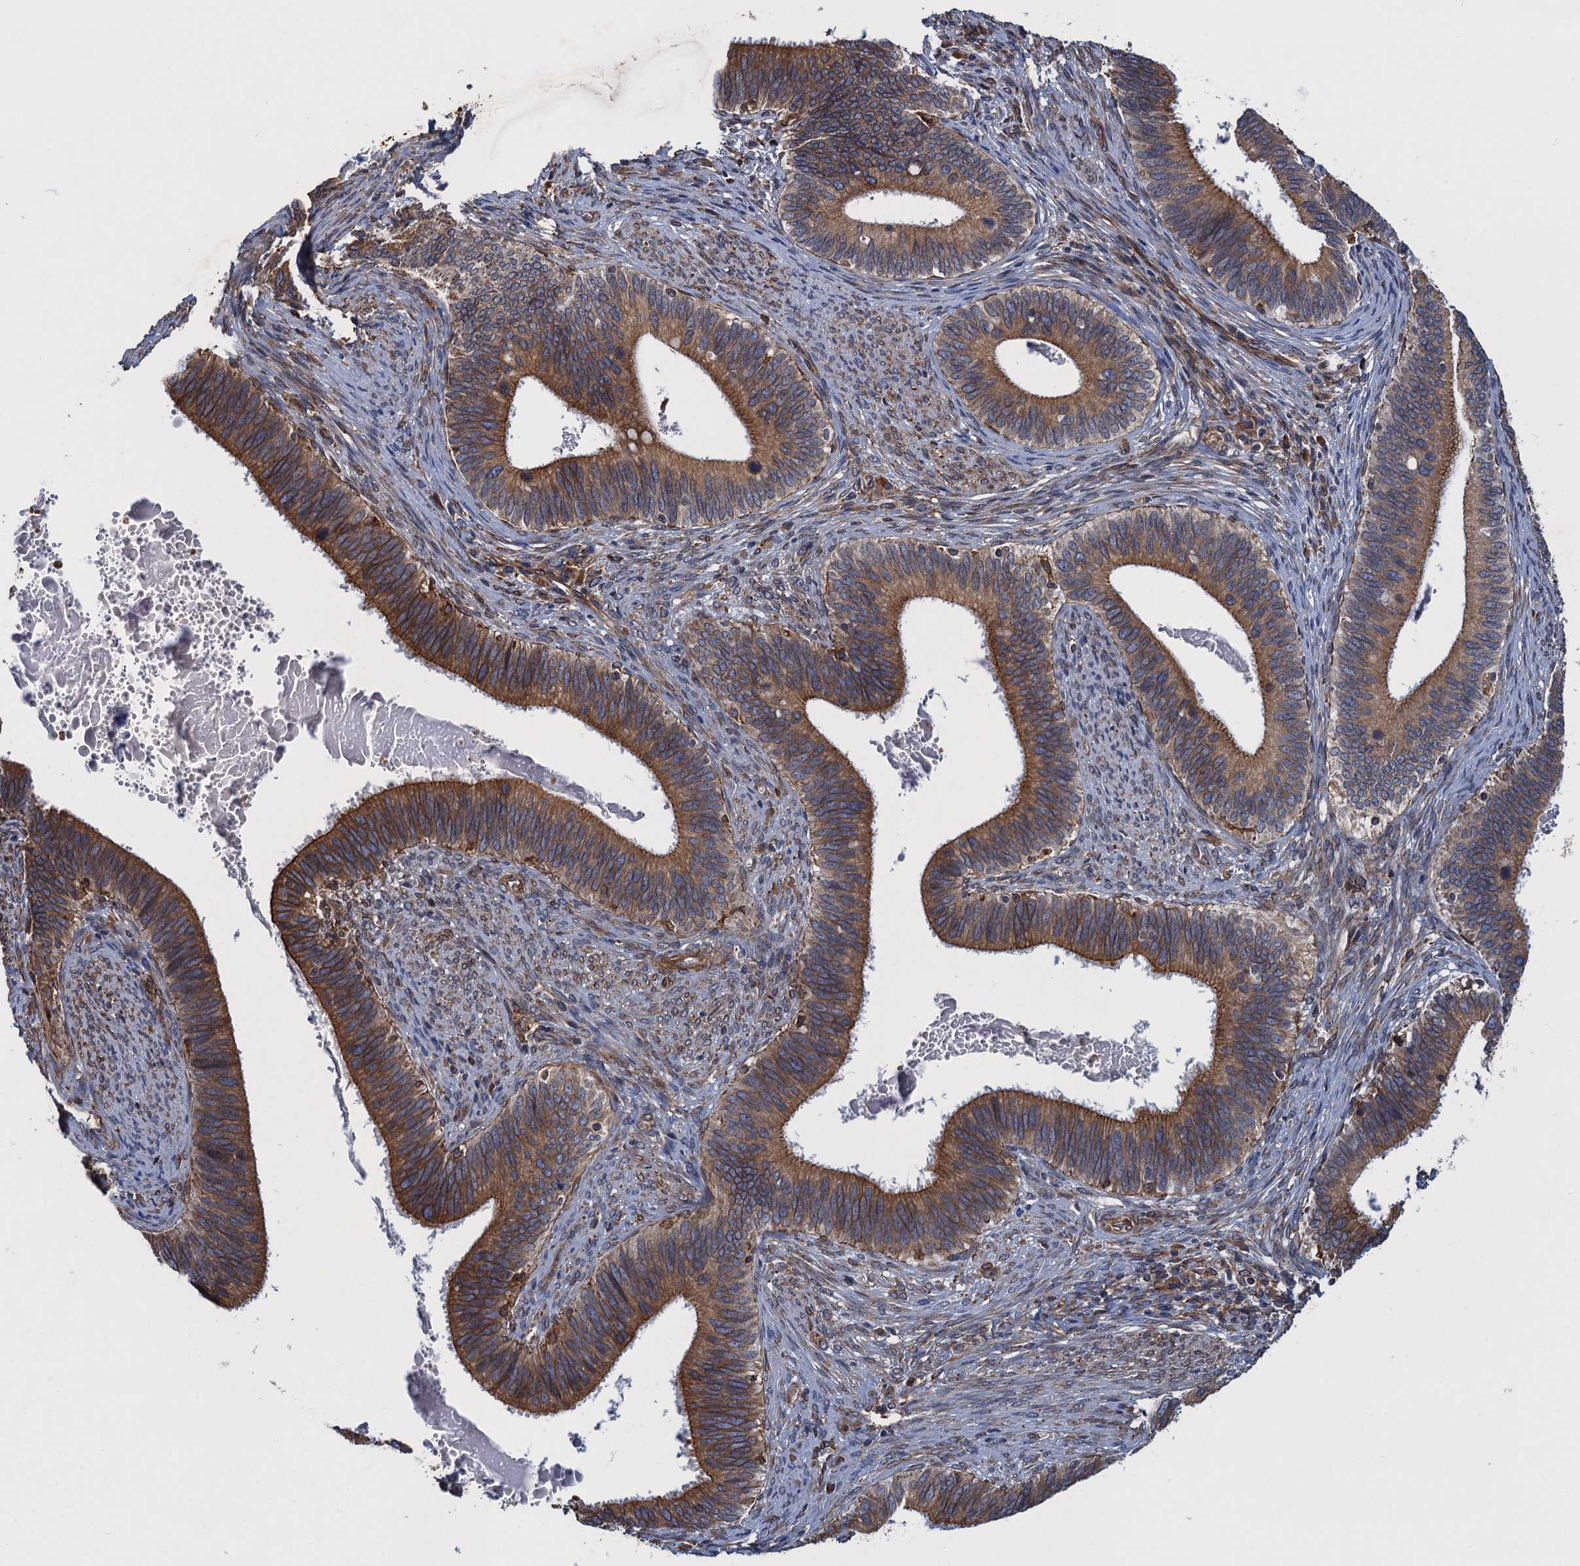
{"staining": {"intensity": "moderate", "quantity": ">75%", "location": "cytoplasmic/membranous"}, "tissue": "cervical cancer", "cell_type": "Tumor cells", "image_type": "cancer", "snomed": [{"axis": "morphology", "description": "Adenocarcinoma, NOS"}, {"axis": "topography", "description": "Cervix"}], "caption": "A medium amount of moderate cytoplasmic/membranous staining is present in approximately >75% of tumor cells in cervical cancer tissue.", "gene": "ARMC5", "patient": {"sex": "female", "age": 42}}